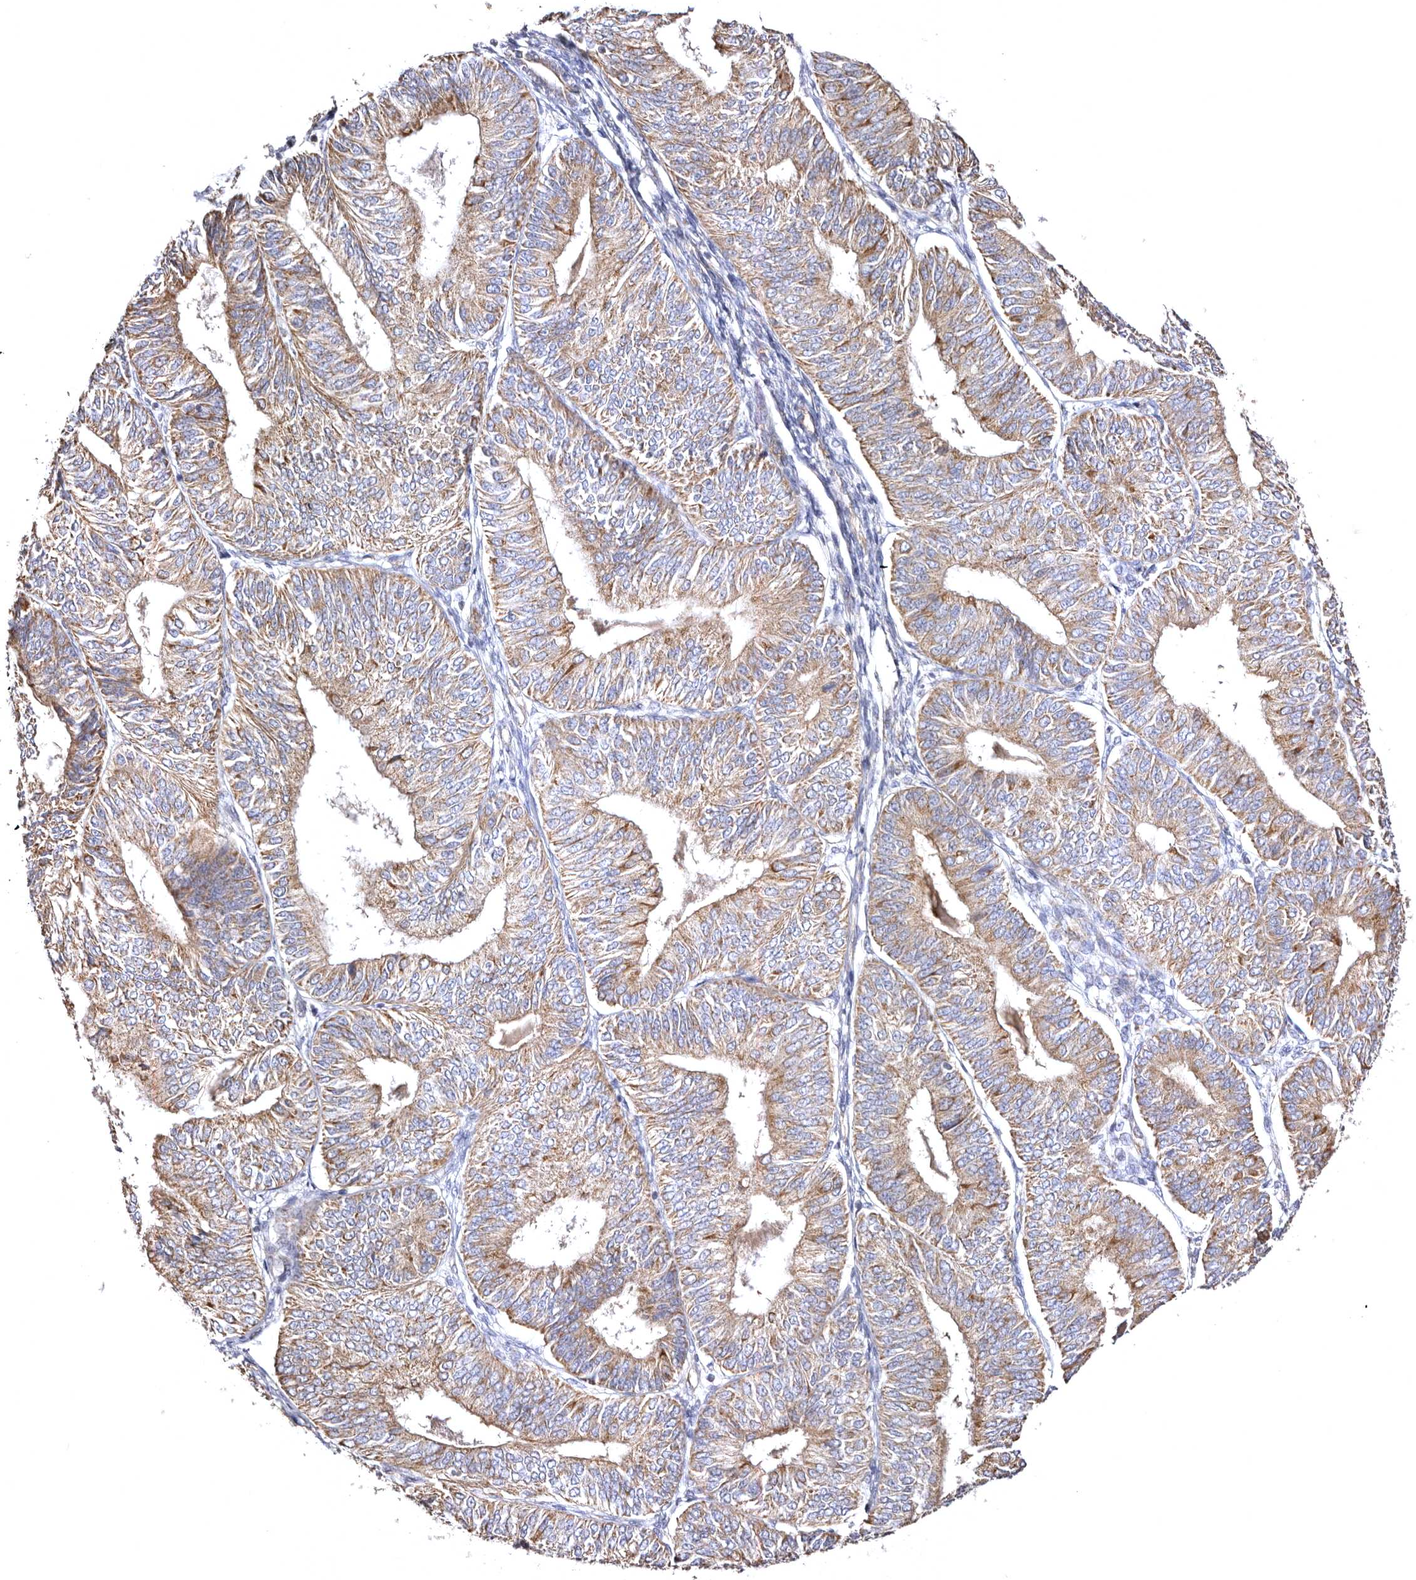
{"staining": {"intensity": "moderate", "quantity": ">75%", "location": "cytoplasmic/membranous"}, "tissue": "endometrial cancer", "cell_type": "Tumor cells", "image_type": "cancer", "snomed": [{"axis": "morphology", "description": "Adenocarcinoma, NOS"}, {"axis": "topography", "description": "Endometrium"}], "caption": "Immunohistochemistry (IHC) photomicrograph of neoplastic tissue: human endometrial cancer (adenocarcinoma) stained using IHC shows medium levels of moderate protein expression localized specifically in the cytoplasmic/membranous of tumor cells, appearing as a cytoplasmic/membranous brown color.", "gene": "BAIAP2L1", "patient": {"sex": "female", "age": 58}}